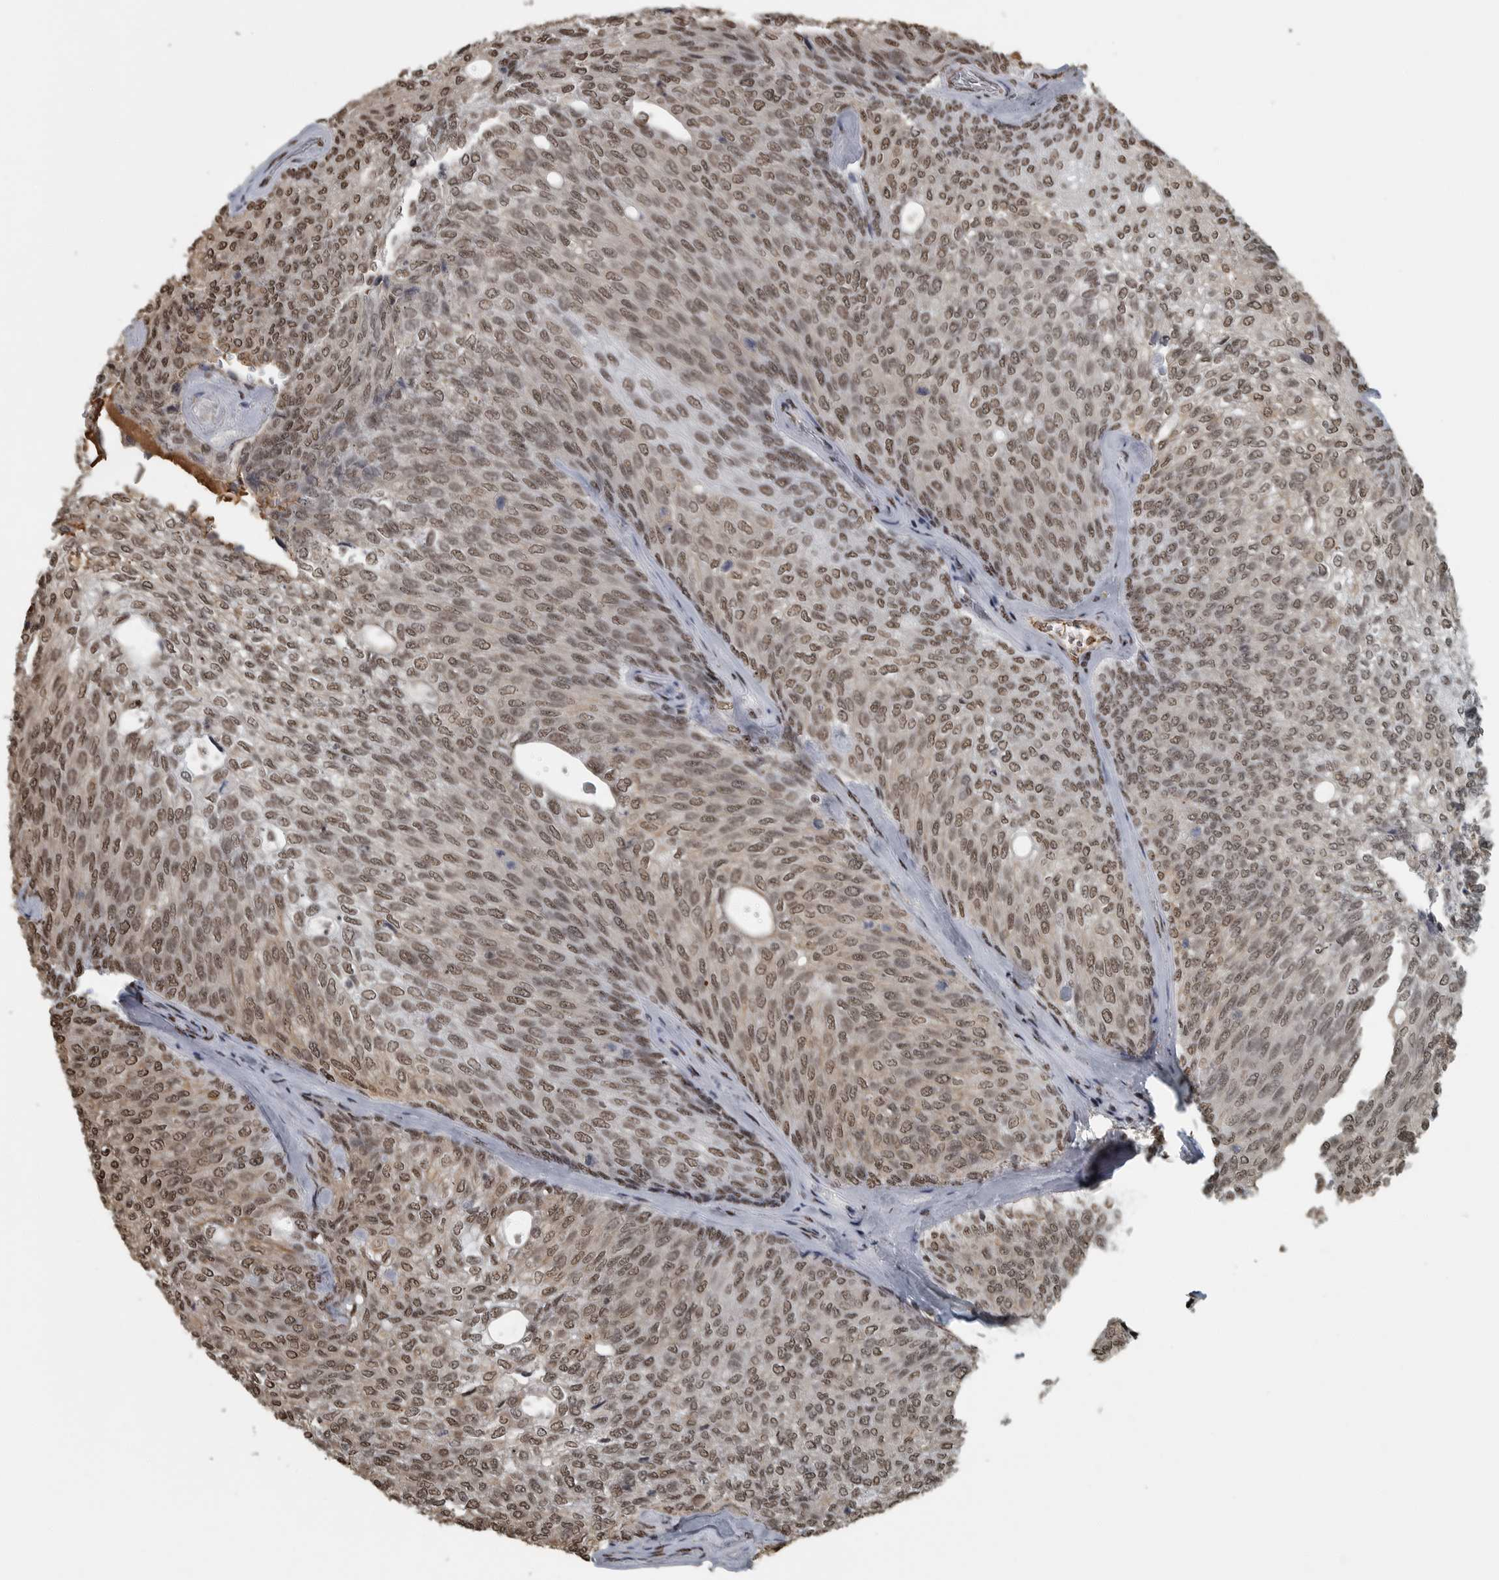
{"staining": {"intensity": "moderate", "quantity": ">75%", "location": "cytoplasmic/membranous,nuclear"}, "tissue": "urothelial cancer", "cell_type": "Tumor cells", "image_type": "cancer", "snomed": [{"axis": "morphology", "description": "Urothelial carcinoma, Low grade"}, {"axis": "topography", "description": "Urinary bladder"}], "caption": "Protein staining of urothelial cancer tissue reveals moderate cytoplasmic/membranous and nuclear expression in about >75% of tumor cells.", "gene": "TGS1", "patient": {"sex": "female", "age": 79}}